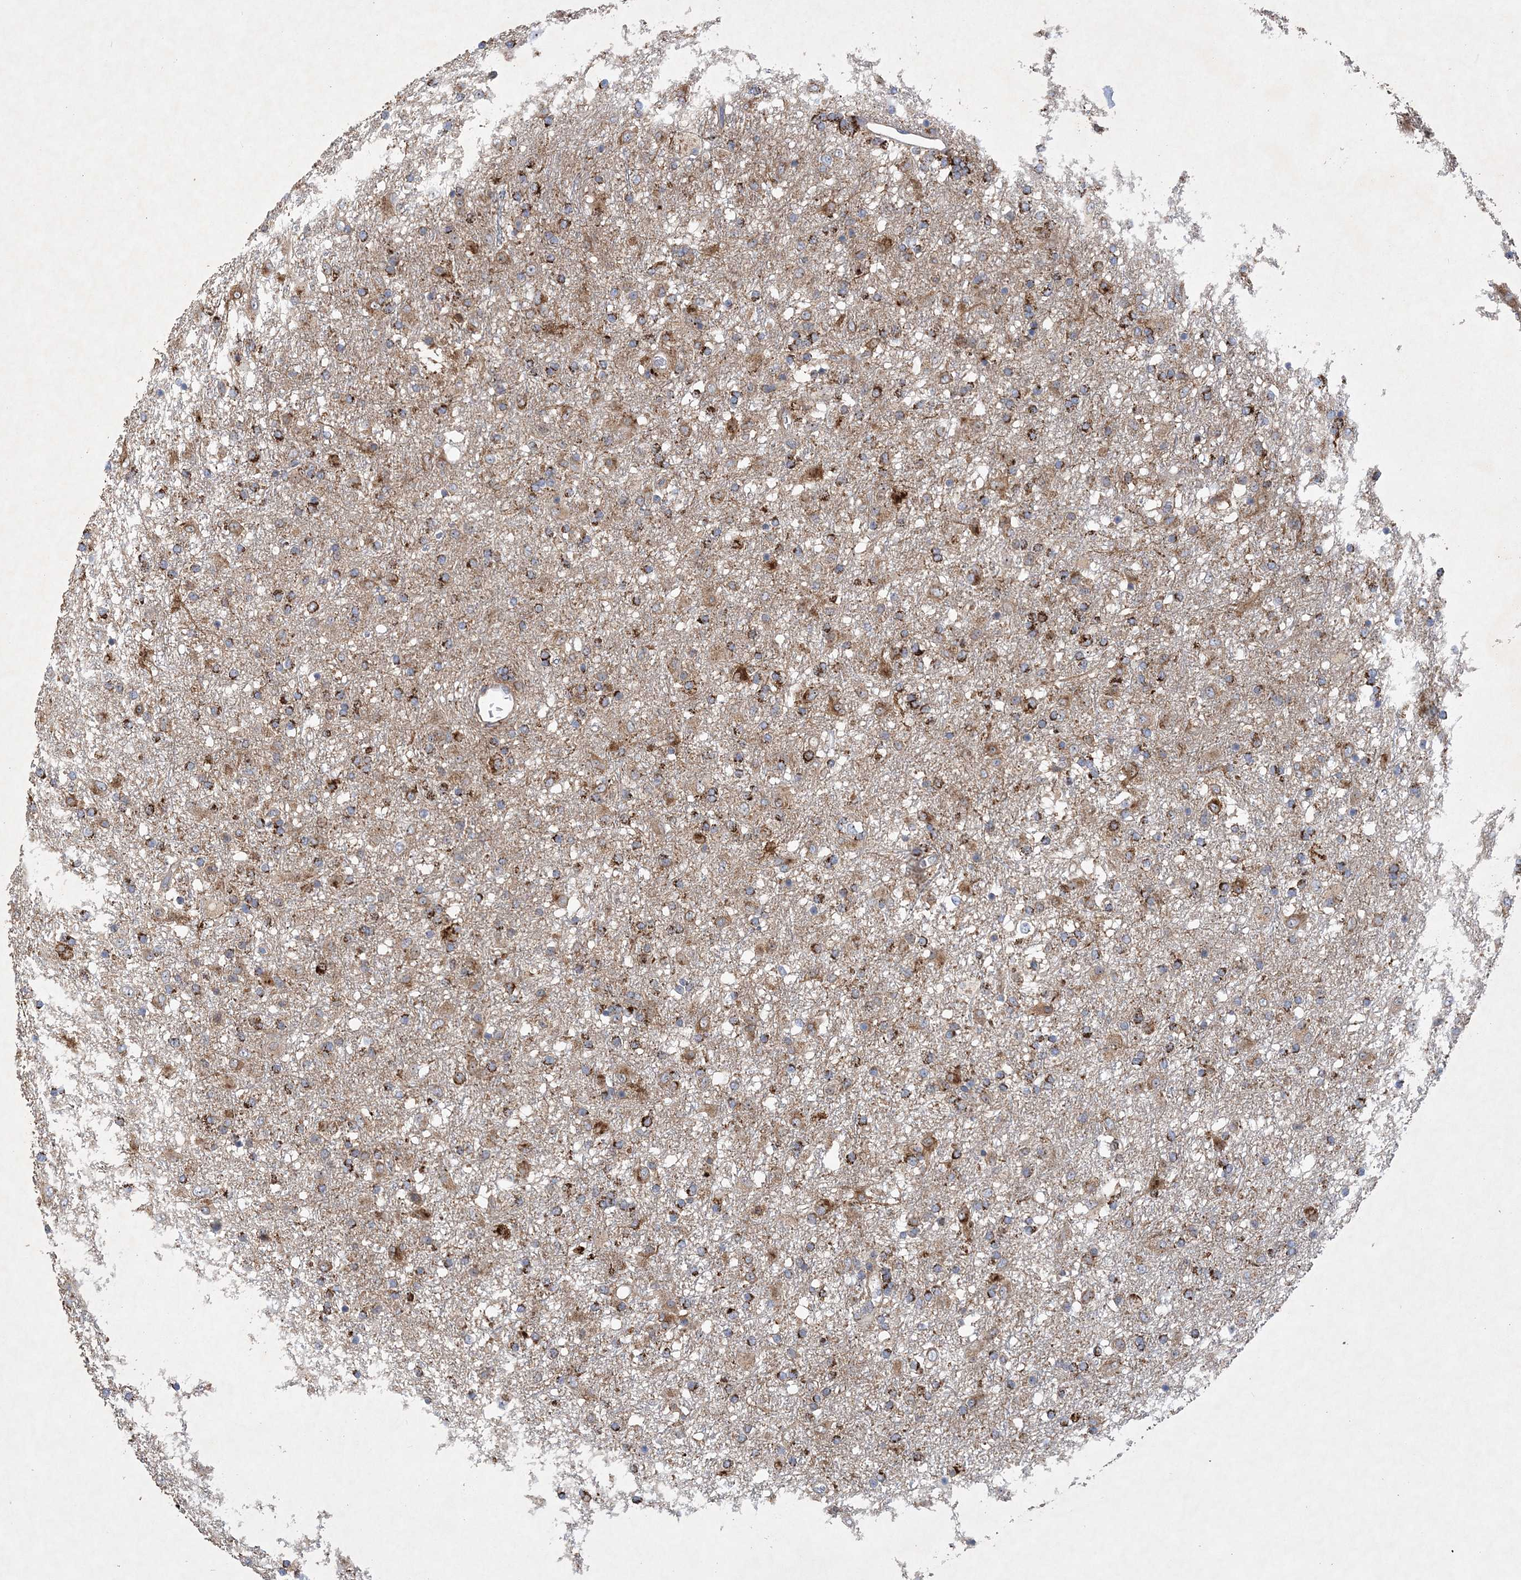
{"staining": {"intensity": "strong", "quantity": "25%-75%", "location": "cytoplasmic/membranous"}, "tissue": "glioma", "cell_type": "Tumor cells", "image_type": "cancer", "snomed": [{"axis": "morphology", "description": "Glioma, malignant, Low grade"}, {"axis": "topography", "description": "Brain"}], "caption": "Tumor cells reveal high levels of strong cytoplasmic/membranous staining in about 25%-75% of cells in glioma. Using DAB (brown) and hematoxylin (blue) stains, captured at high magnification using brightfield microscopy.", "gene": "FEZ2", "patient": {"sex": "male", "age": 65}}